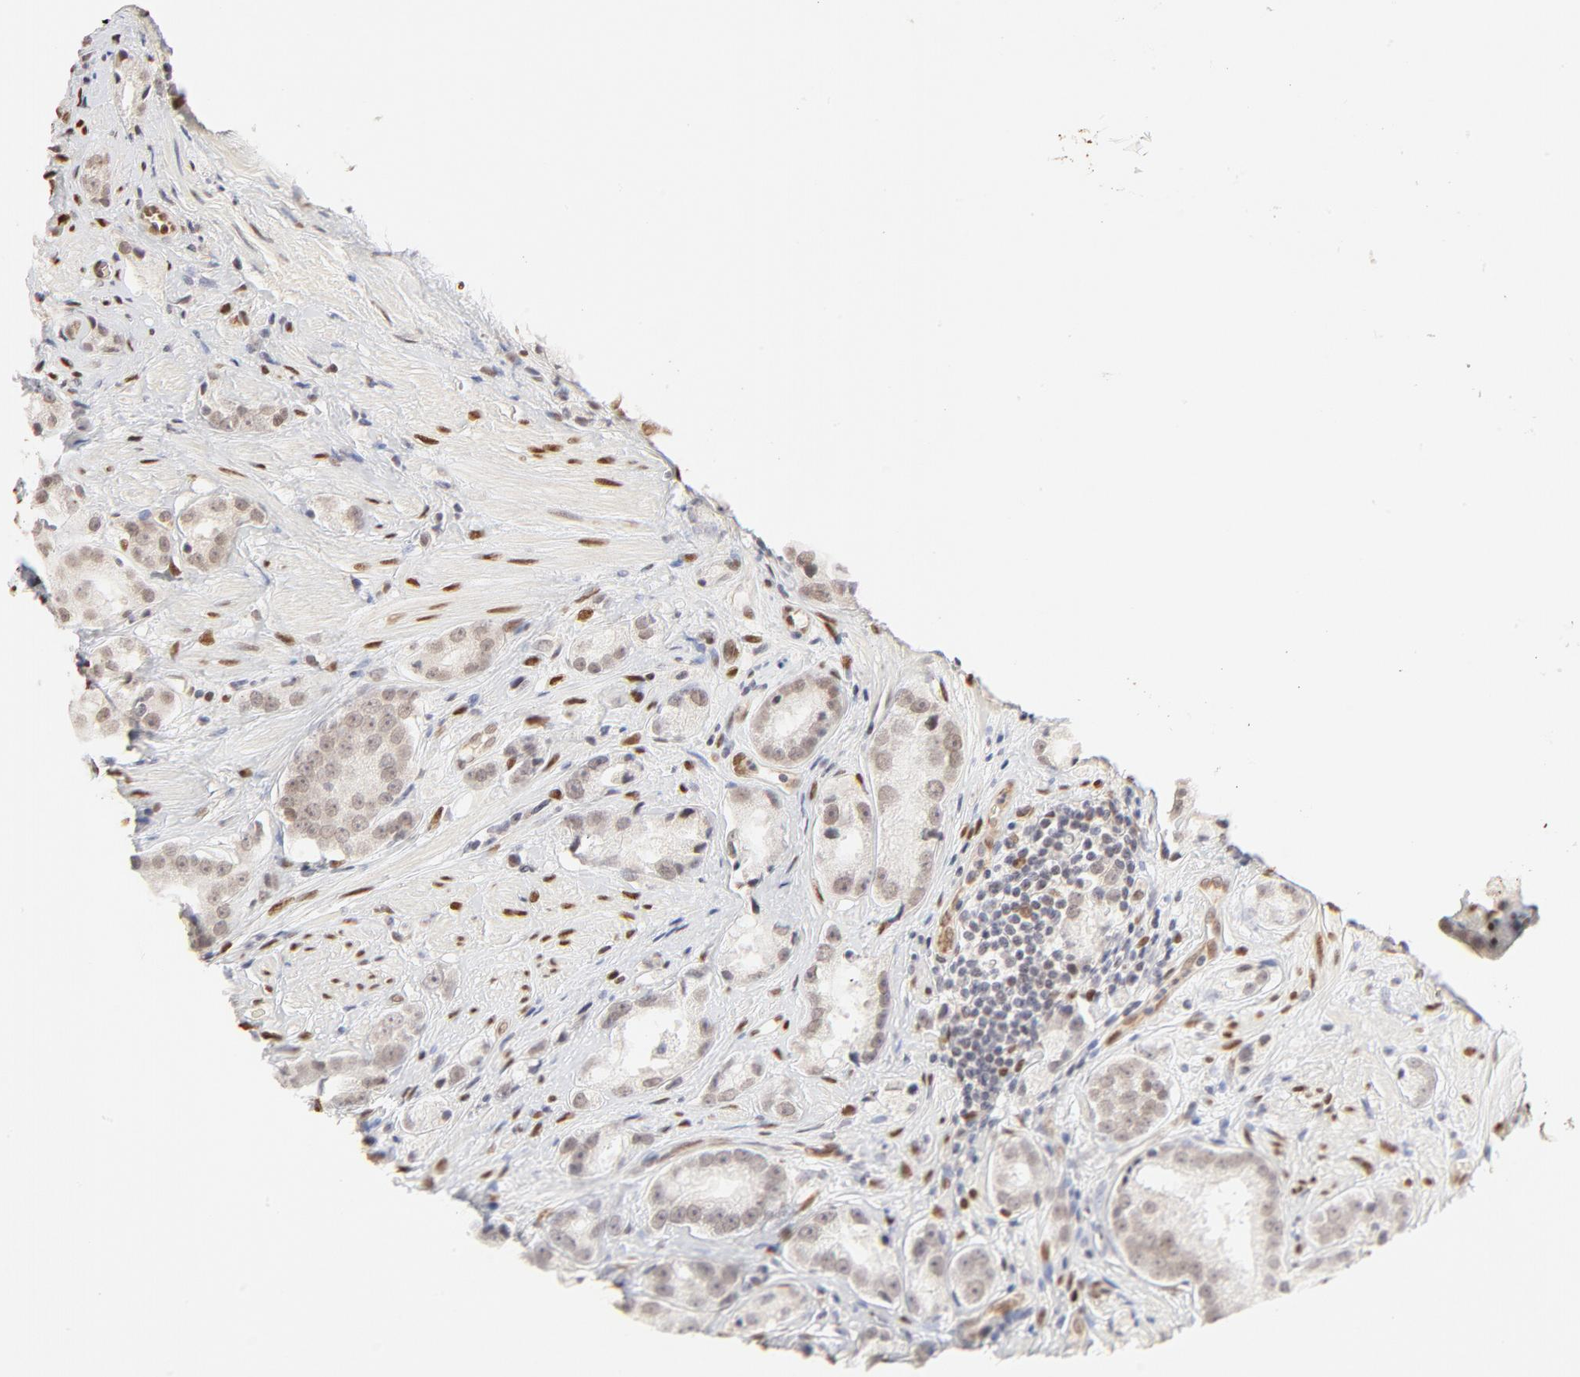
{"staining": {"intensity": "negative", "quantity": "none", "location": "none"}, "tissue": "prostate cancer", "cell_type": "Tumor cells", "image_type": "cancer", "snomed": [{"axis": "morphology", "description": "Adenocarcinoma, Medium grade"}, {"axis": "topography", "description": "Prostate"}], "caption": "High power microscopy photomicrograph of an immunohistochemistry image of prostate cancer, revealing no significant expression in tumor cells.", "gene": "PBX3", "patient": {"sex": "male", "age": 53}}